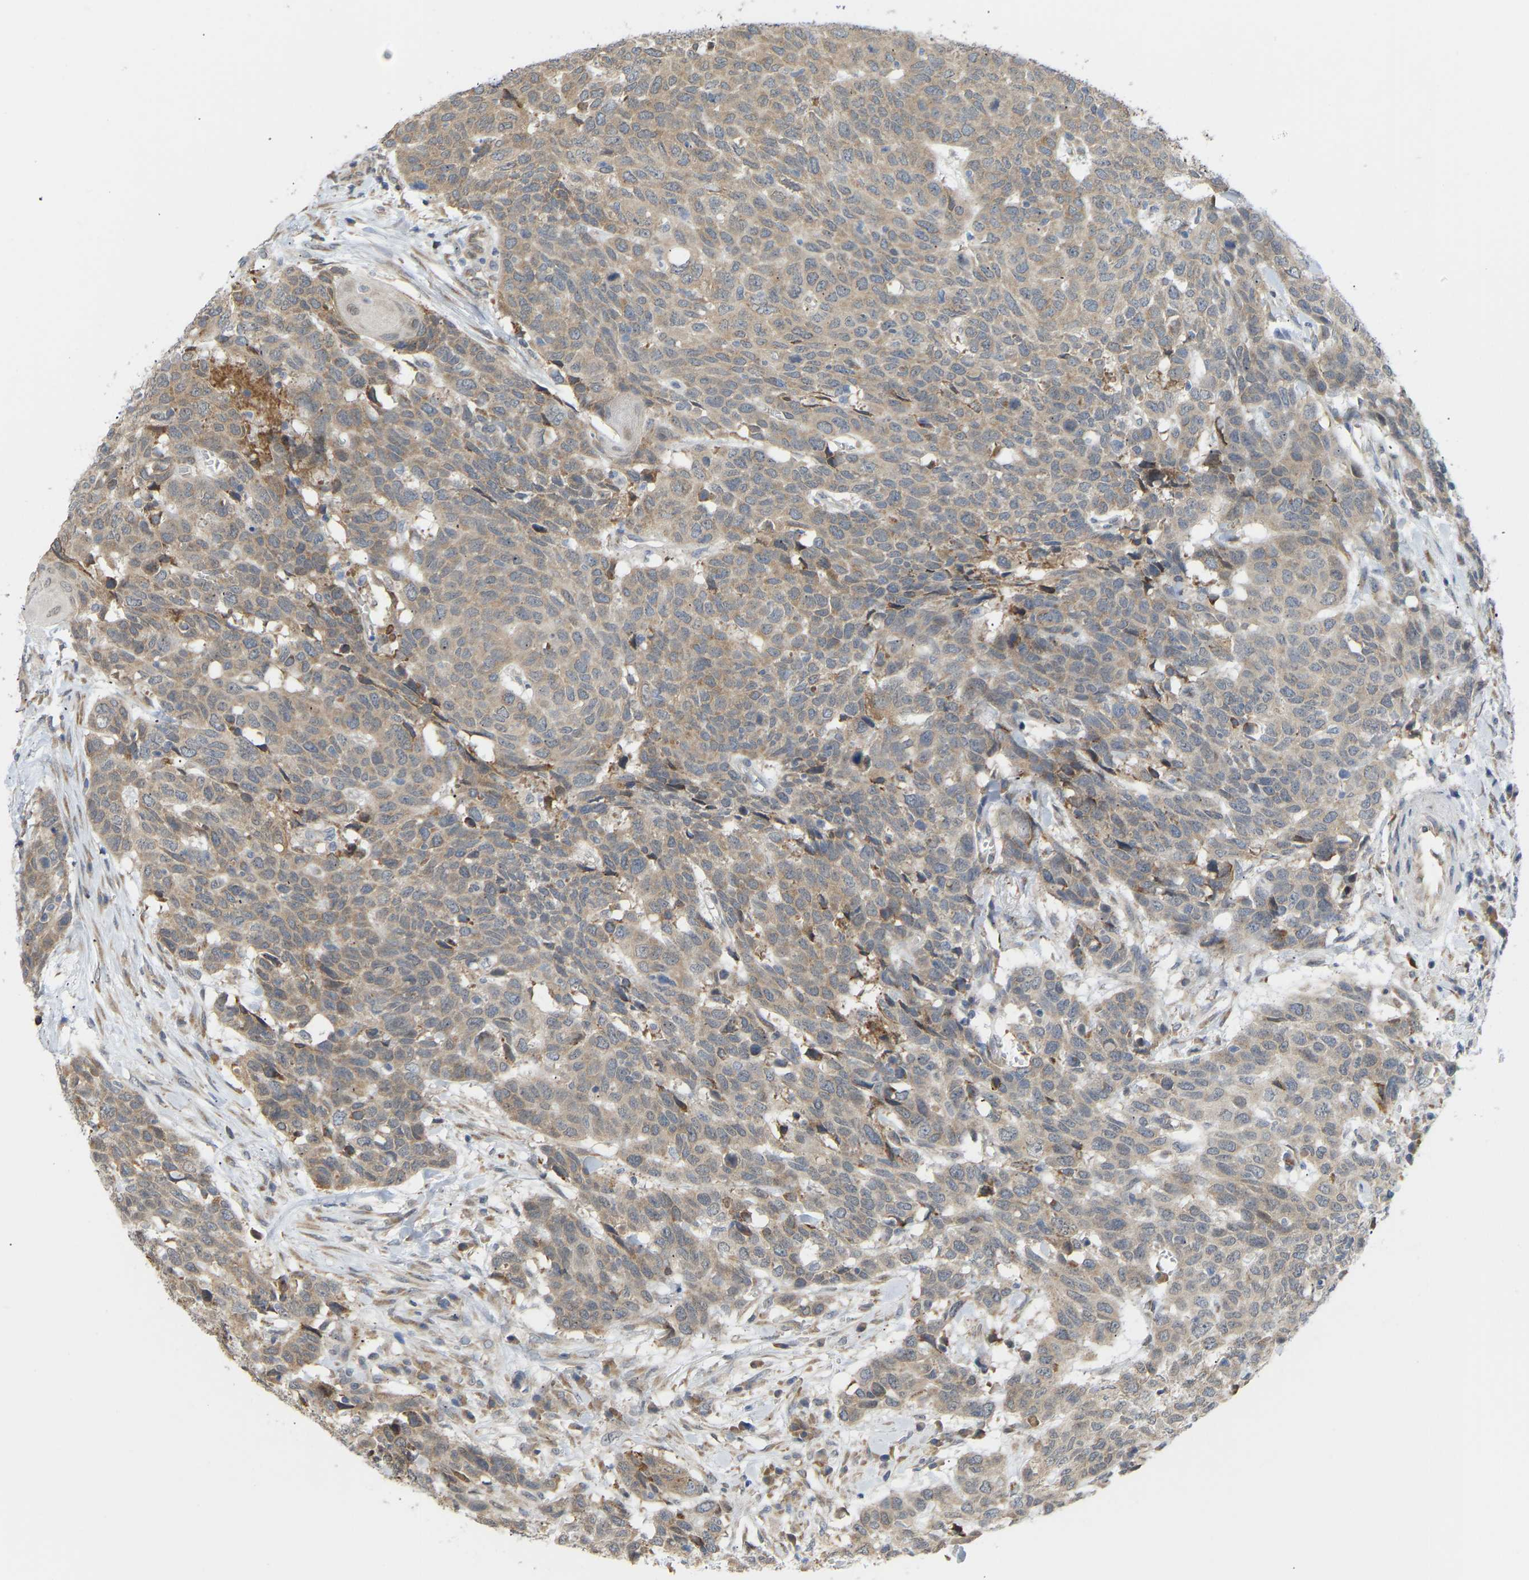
{"staining": {"intensity": "weak", "quantity": ">75%", "location": "cytoplasmic/membranous"}, "tissue": "head and neck cancer", "cell_type": "Tumor cells", "image_type": "cancer", "snomed": [{"axis": "morphology", "description": "Squamous cell carcinoma, NOS"}, {"axis": "topography", "description": "Head-Neck"}], "caption": "Immunohistochemical staining of human squamous cell carcinoma (head and neck) displays weak cytoplasmic/membranous protein positivity in about >75% of tumor cells.", "gene": "BEND3", "patient": {"sex": "male", "age": 66}}